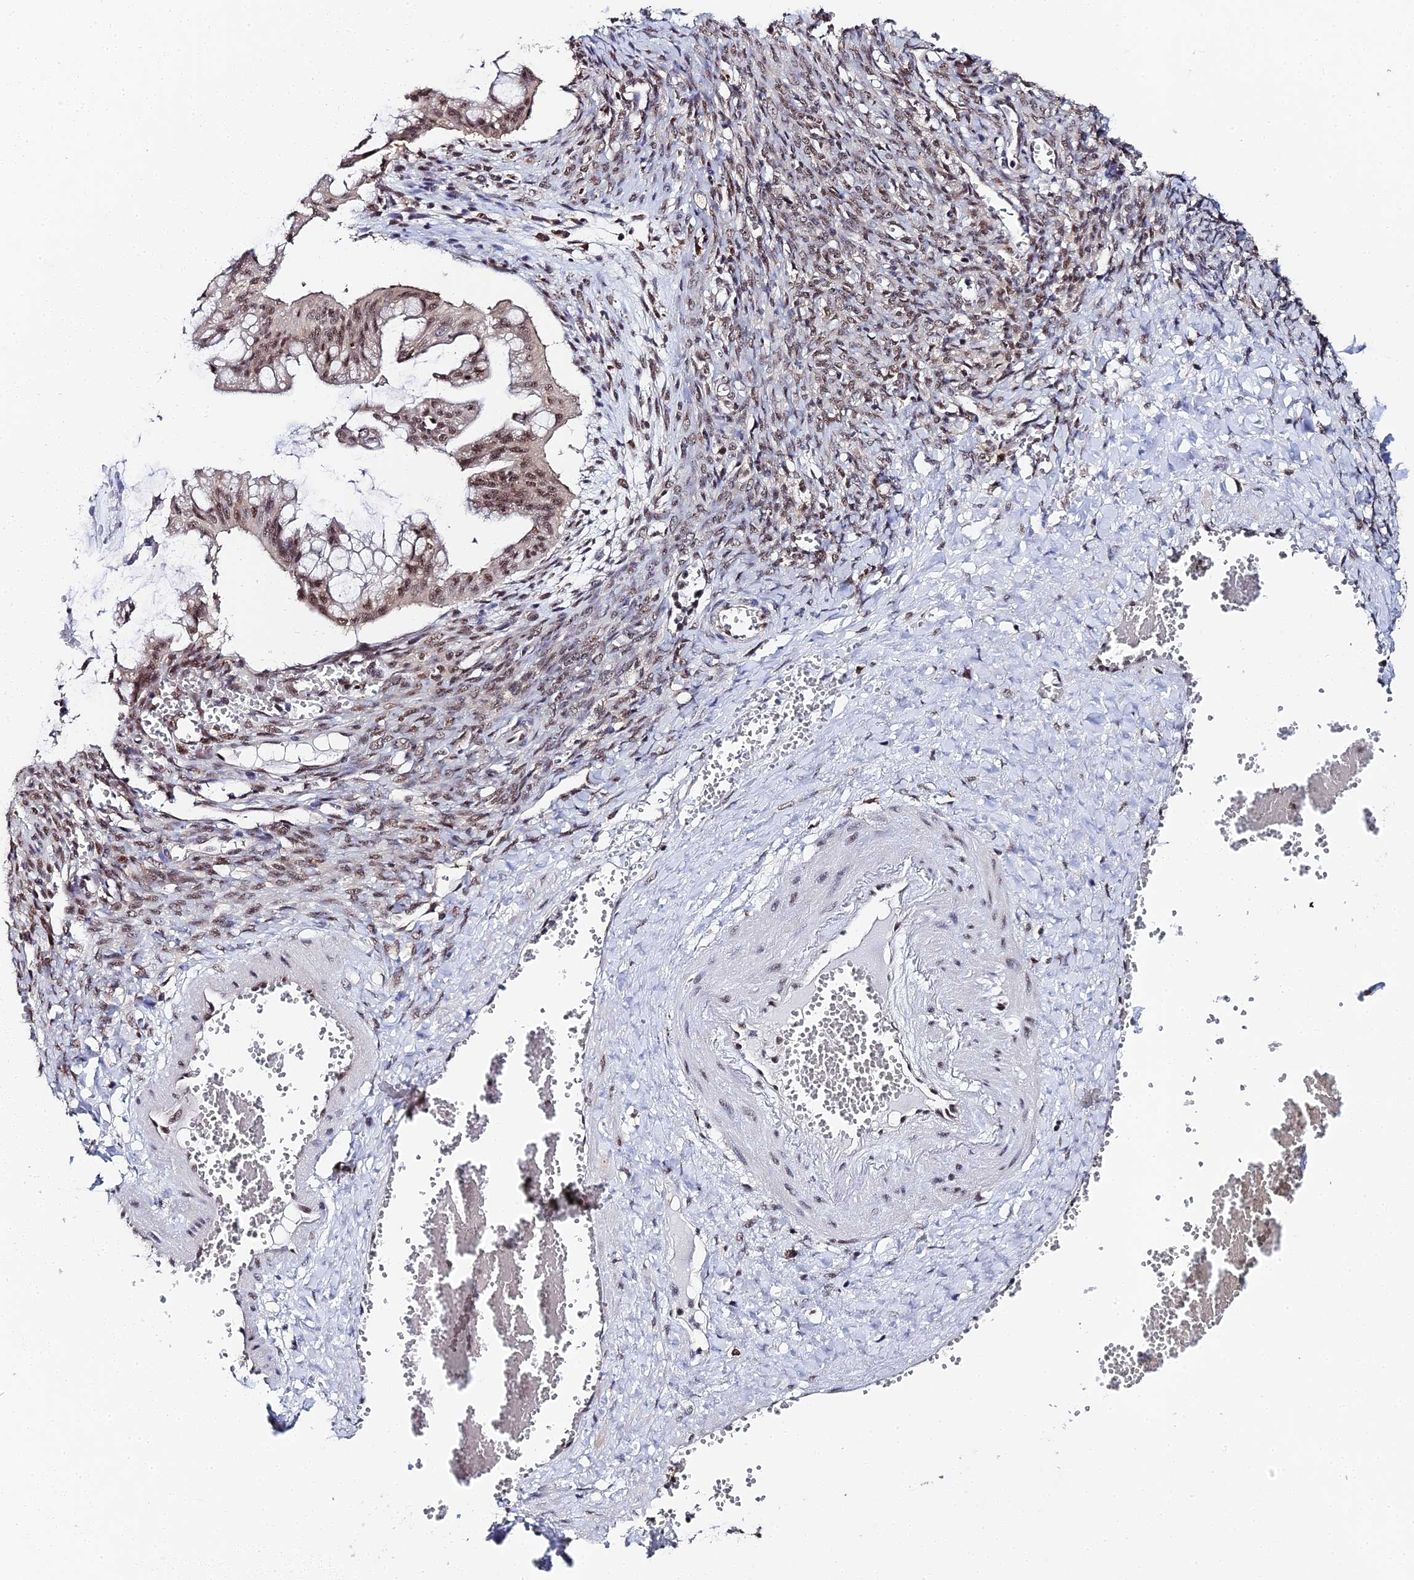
{"staining": {"intensity": "moderate", "quantity": "25%-75%", "location": "nuclear"}, "tissue": "ovarian cancer", "cell_type": "Tumor cells", "image_type": "cancer", "snomed": [{"axis": "morphology", "description": "Cystadenocarcinoma, mucinous, NOS"}, {"axis": "topography", "description": "Ovary"}], "caption": "About 25%-75% of tumor cells in ovarian mucinous cystadenocarcinoma reveal moderate nuclear protein positivity as visualized by brown immunohistochemical staining.", "gene": "MAGOHB", "patient": {"sex": "female", "age": 73}}